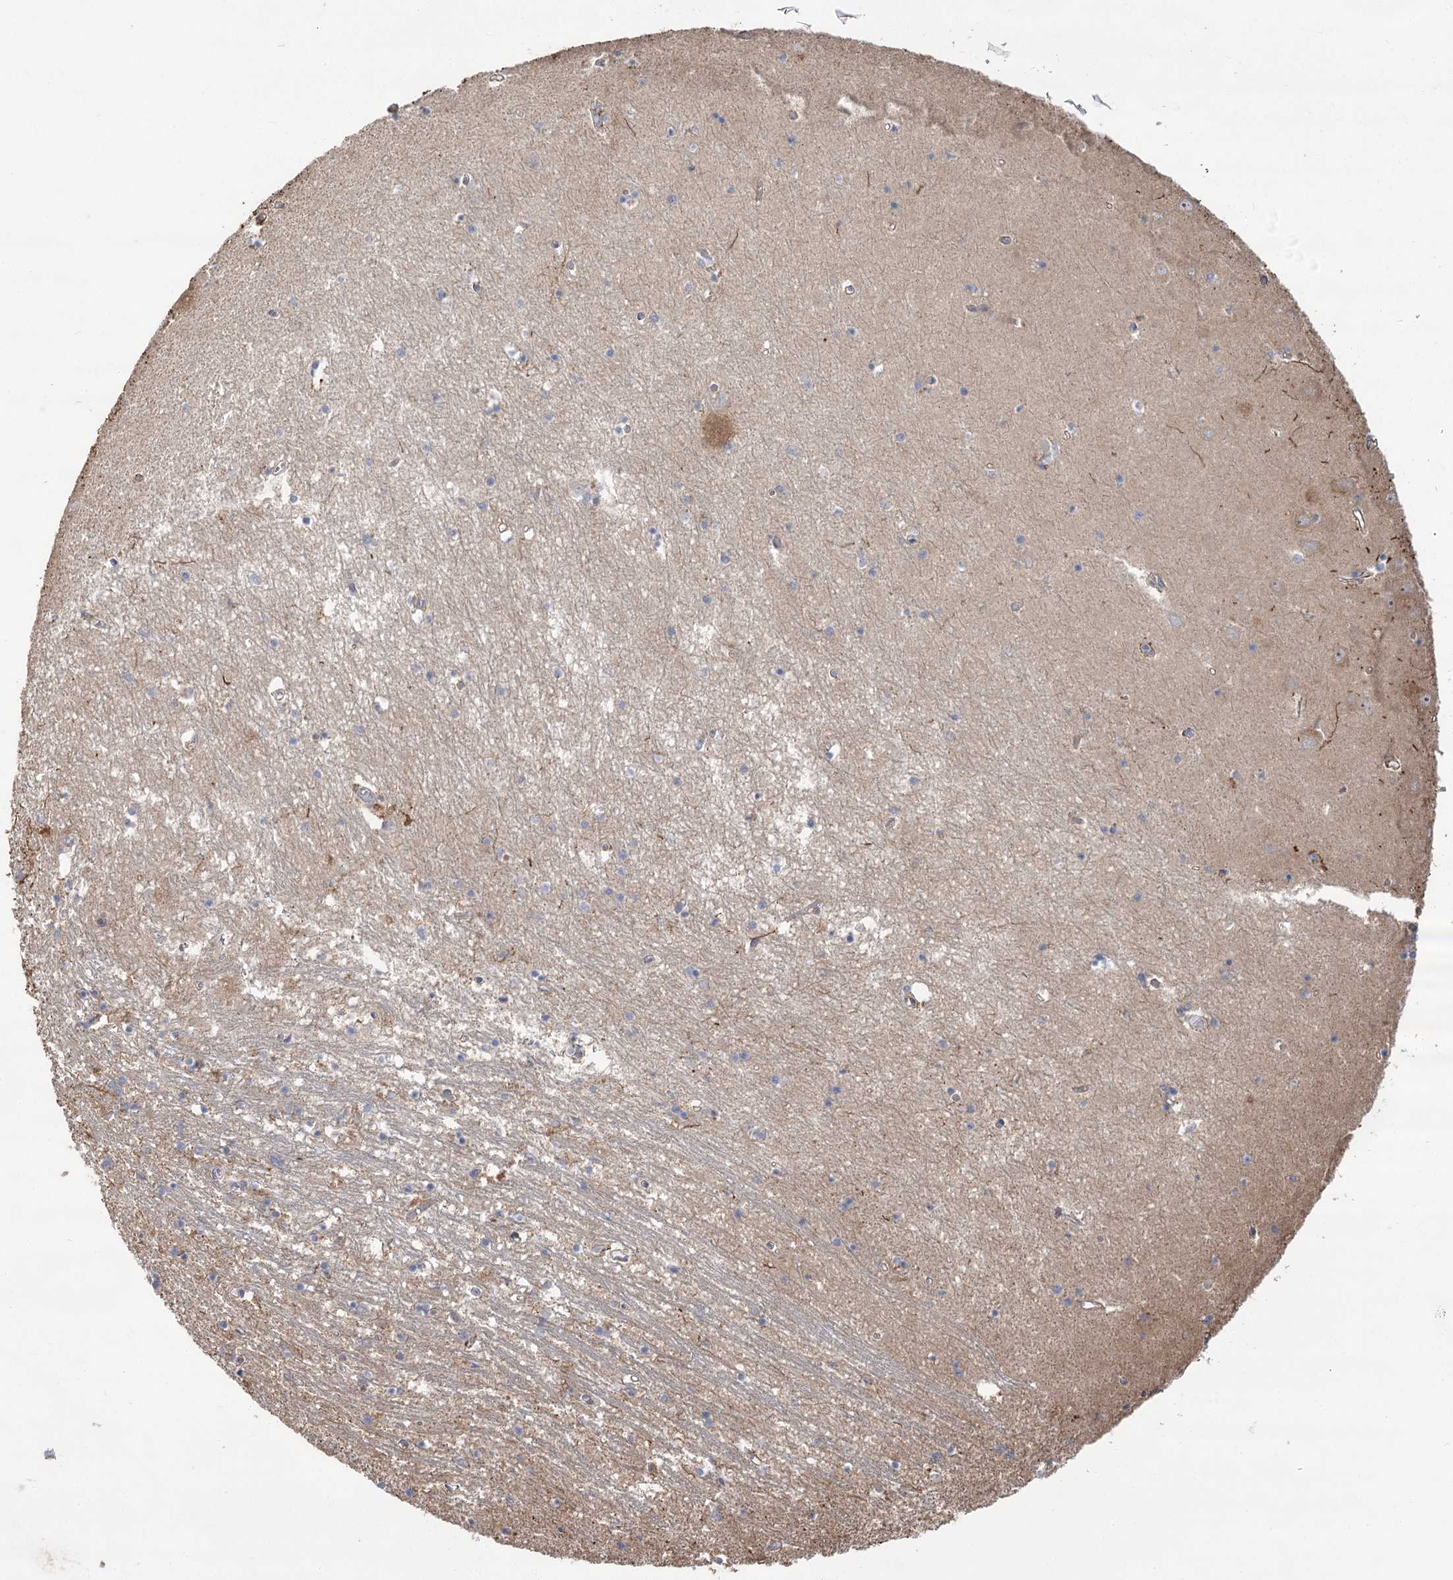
{"staining": {"intensity": "weak", "quantity": "<25%", "location": "cytoplasmic/membranous"}, "tissue": "hippocampus", "cell_type": "Glial cells", "image_type": "normal", "snomed": [{"axis": "morphology", "description": "Normal tissue, NOS"}, {"axis": "topography", "description": "Hippocampus"}], "caption": "Glial cells show no significant expression in unremarkable hippocampus. Nuclei are stained in blue.", "gene": "RNF24", "patient": {"sex": "male", "age": 70}}